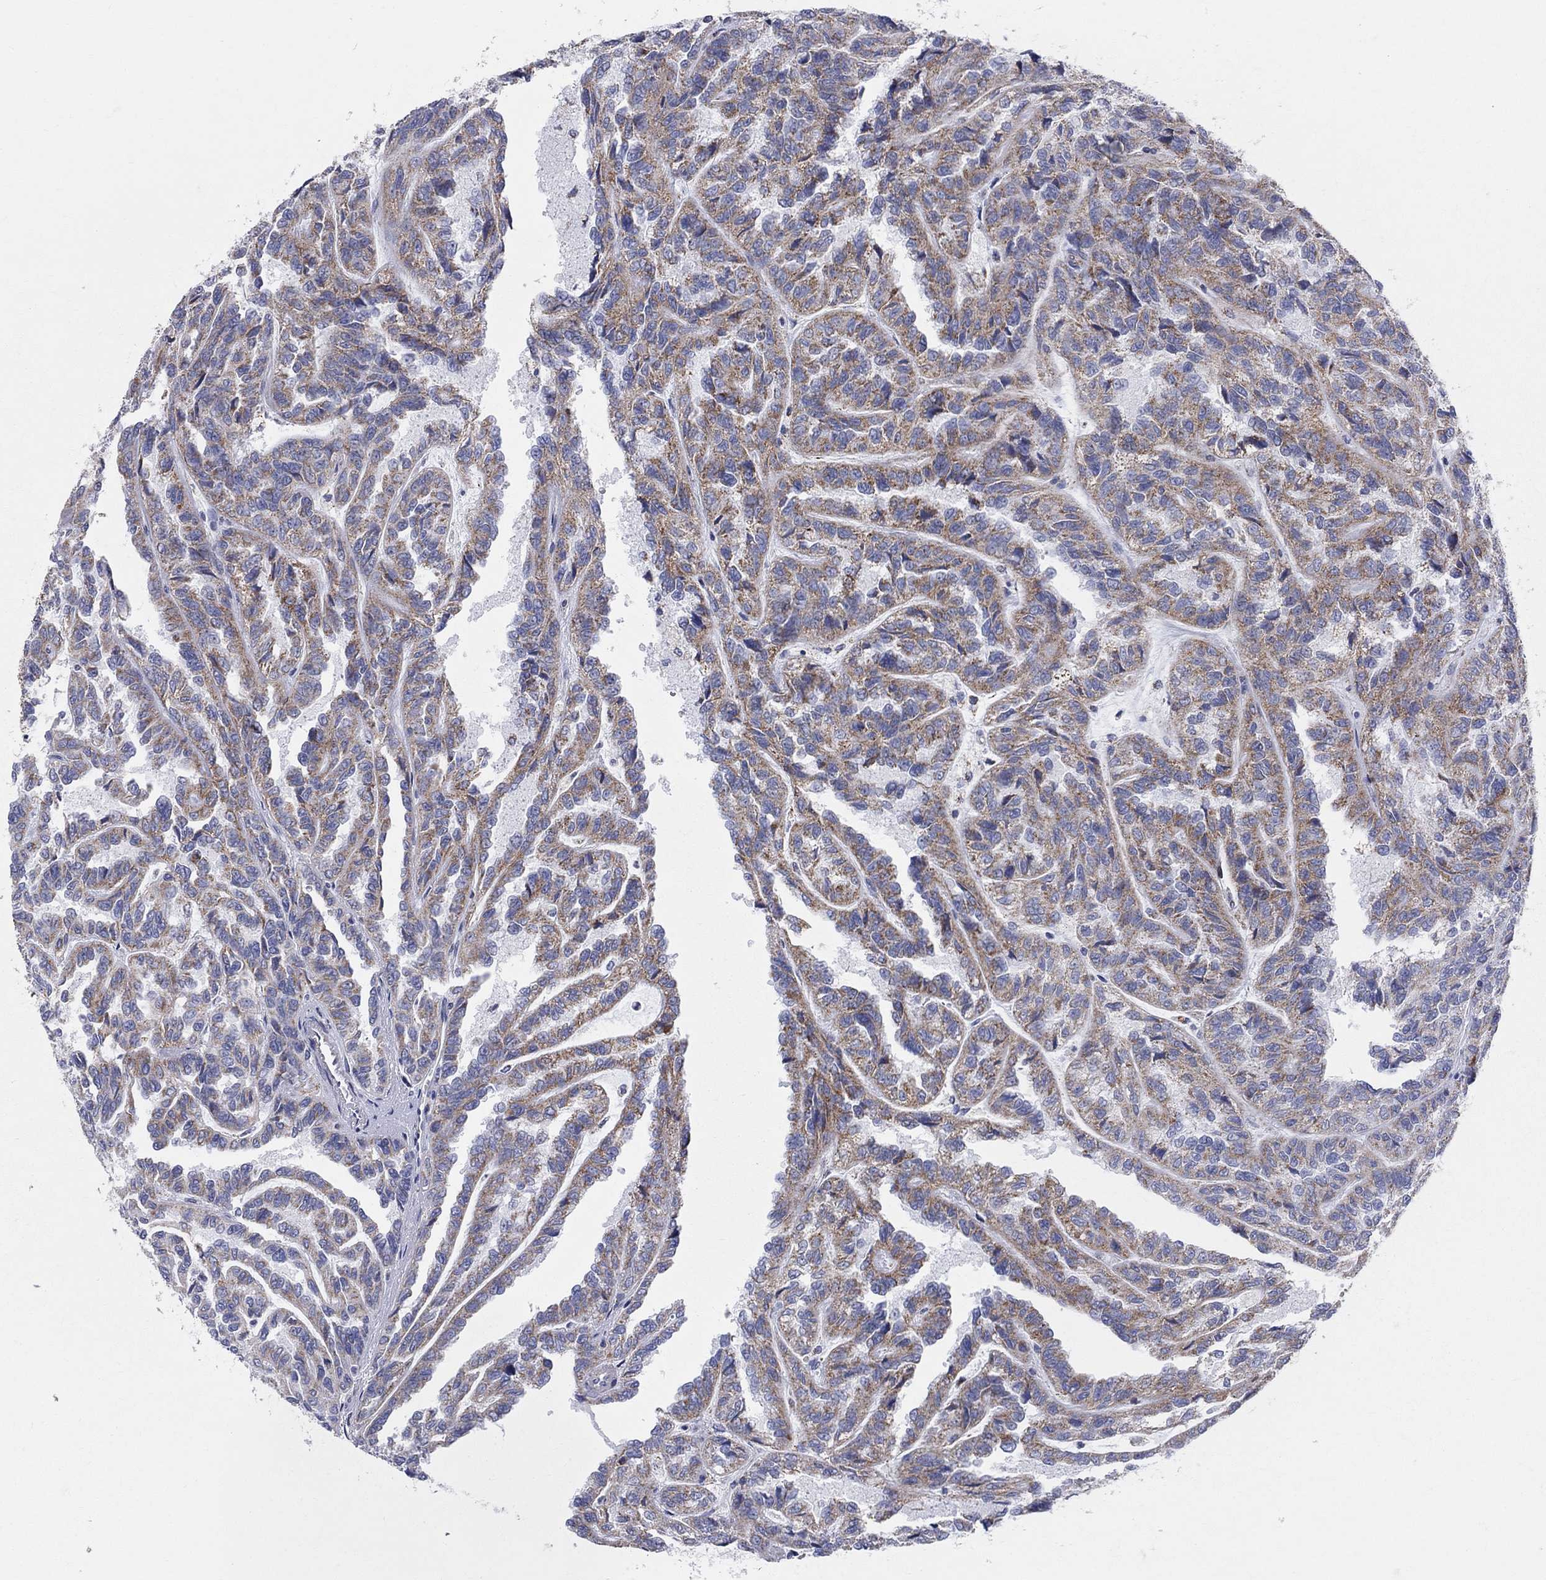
{"staining": {"intensity": "moderate", "quantity": ">75%", "location": "cytoplasmic/membranous"}, "tissue": "renal cancer", "cell_type": "Tumor cells", "image_type": "cancer", "snomed": [{"axis": "morphology", "description": "Adenocarcinoma, NOS"}, {"axis": "topography", "description": "Kidney"}], "caption": "Immunohistochemical staining of human renal cancer (adenocarcinoma) displays moderate cytoplasmic/membranous protein expression in approximately >75% of tumor cells.", "gene": "KISS1R", "patient": {"sex": "male", "age": 79}}